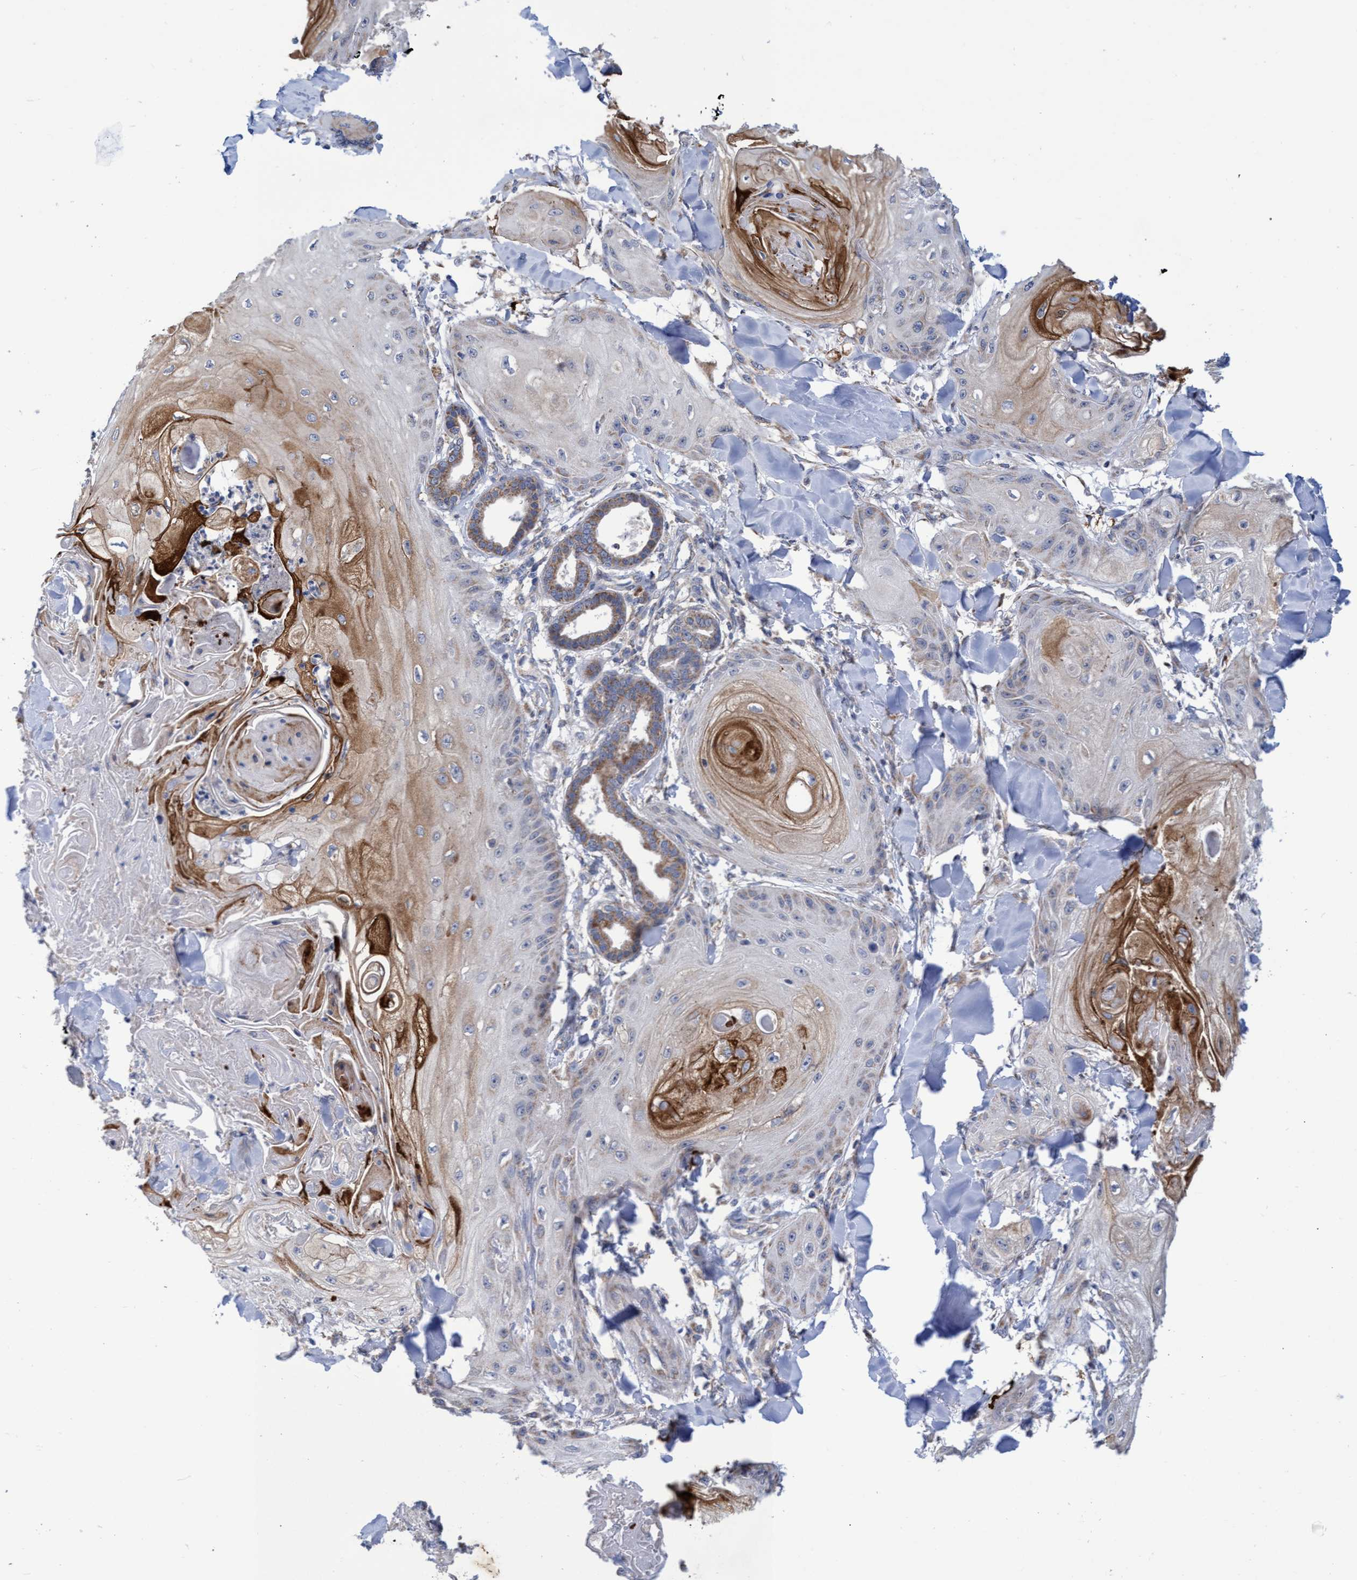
{"staining": {"intensity": "strong", "quantity": "<25%", "location": "cytoplasmic/membranous"}, "tissue": "skin cancer", "cell_type": "Tumor cells", "image_type": "cancer", "snomed": [{"axis": "morphology", "description": "Squamous cell carcinoma, NOS"}, {"axis": "topography", "description": "Skin"}], "caption": "Skin squamous cell carcinoma tissue displays strong cytoplasmic/membranous positivity in approximately <25% of tumor cells, visualized by immunohistochemistry.", "gene": "NAT16", "patient": {"sex": "male", "age": 74}}